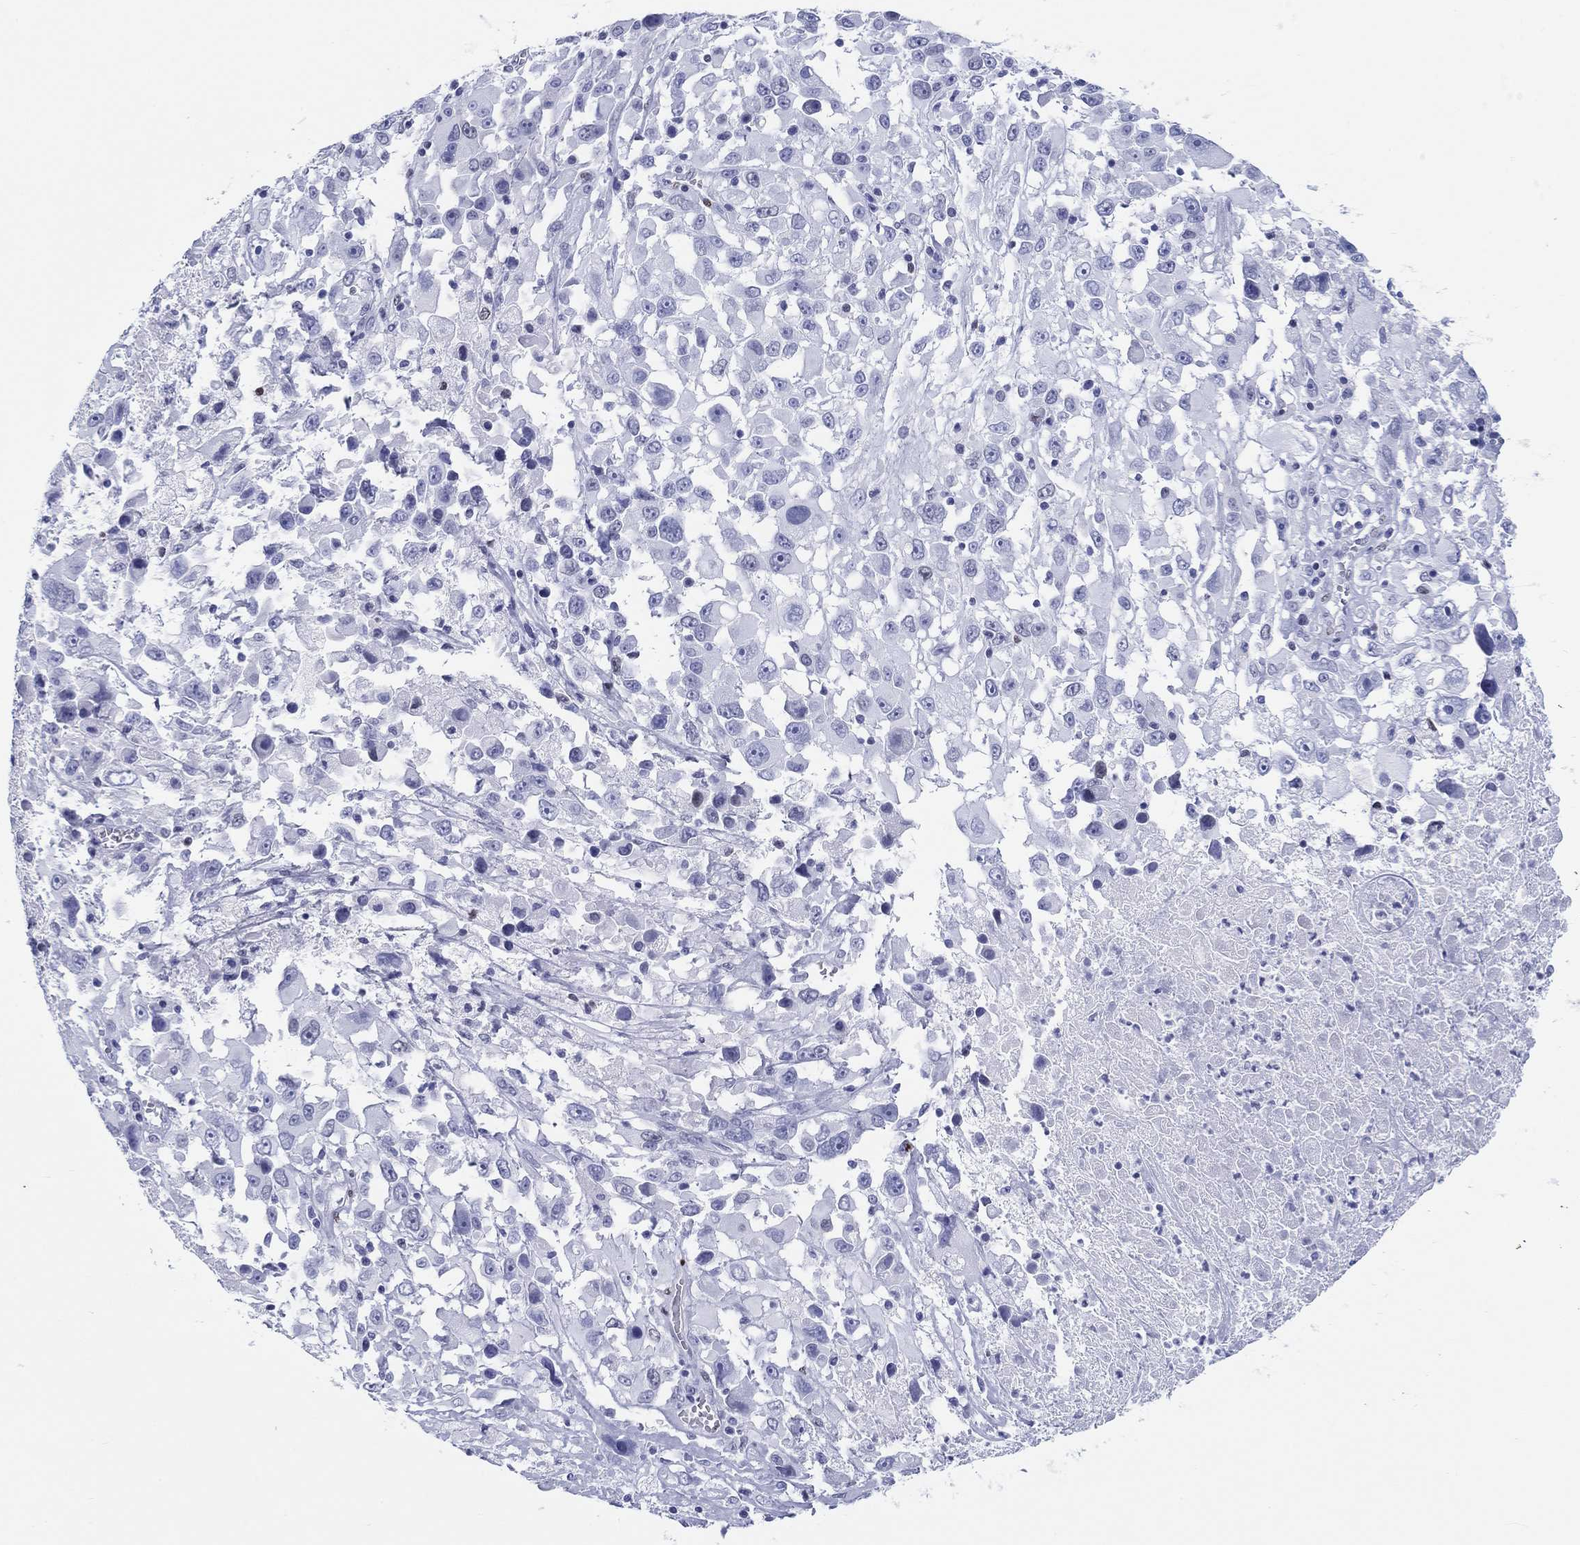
{"staining": {"intensity": "negative", "quantity": "none", "location": "none"}, "tissue": "melanoma", "cell_type": "Tumor cells", "image_type": "cancer", "snomed": [{"axis": "morphology", "description": "Malignant melanoma, Metastatic site"}, {"axis": "topography", "description": "Lymph node"}], "caption": "An immunohistochemistry histopathology image of melanoma is shown. There is no staining in tumor cells of melanoma.", "gene": "H1-1", "patient": {"sex": "male", "age": 50}}